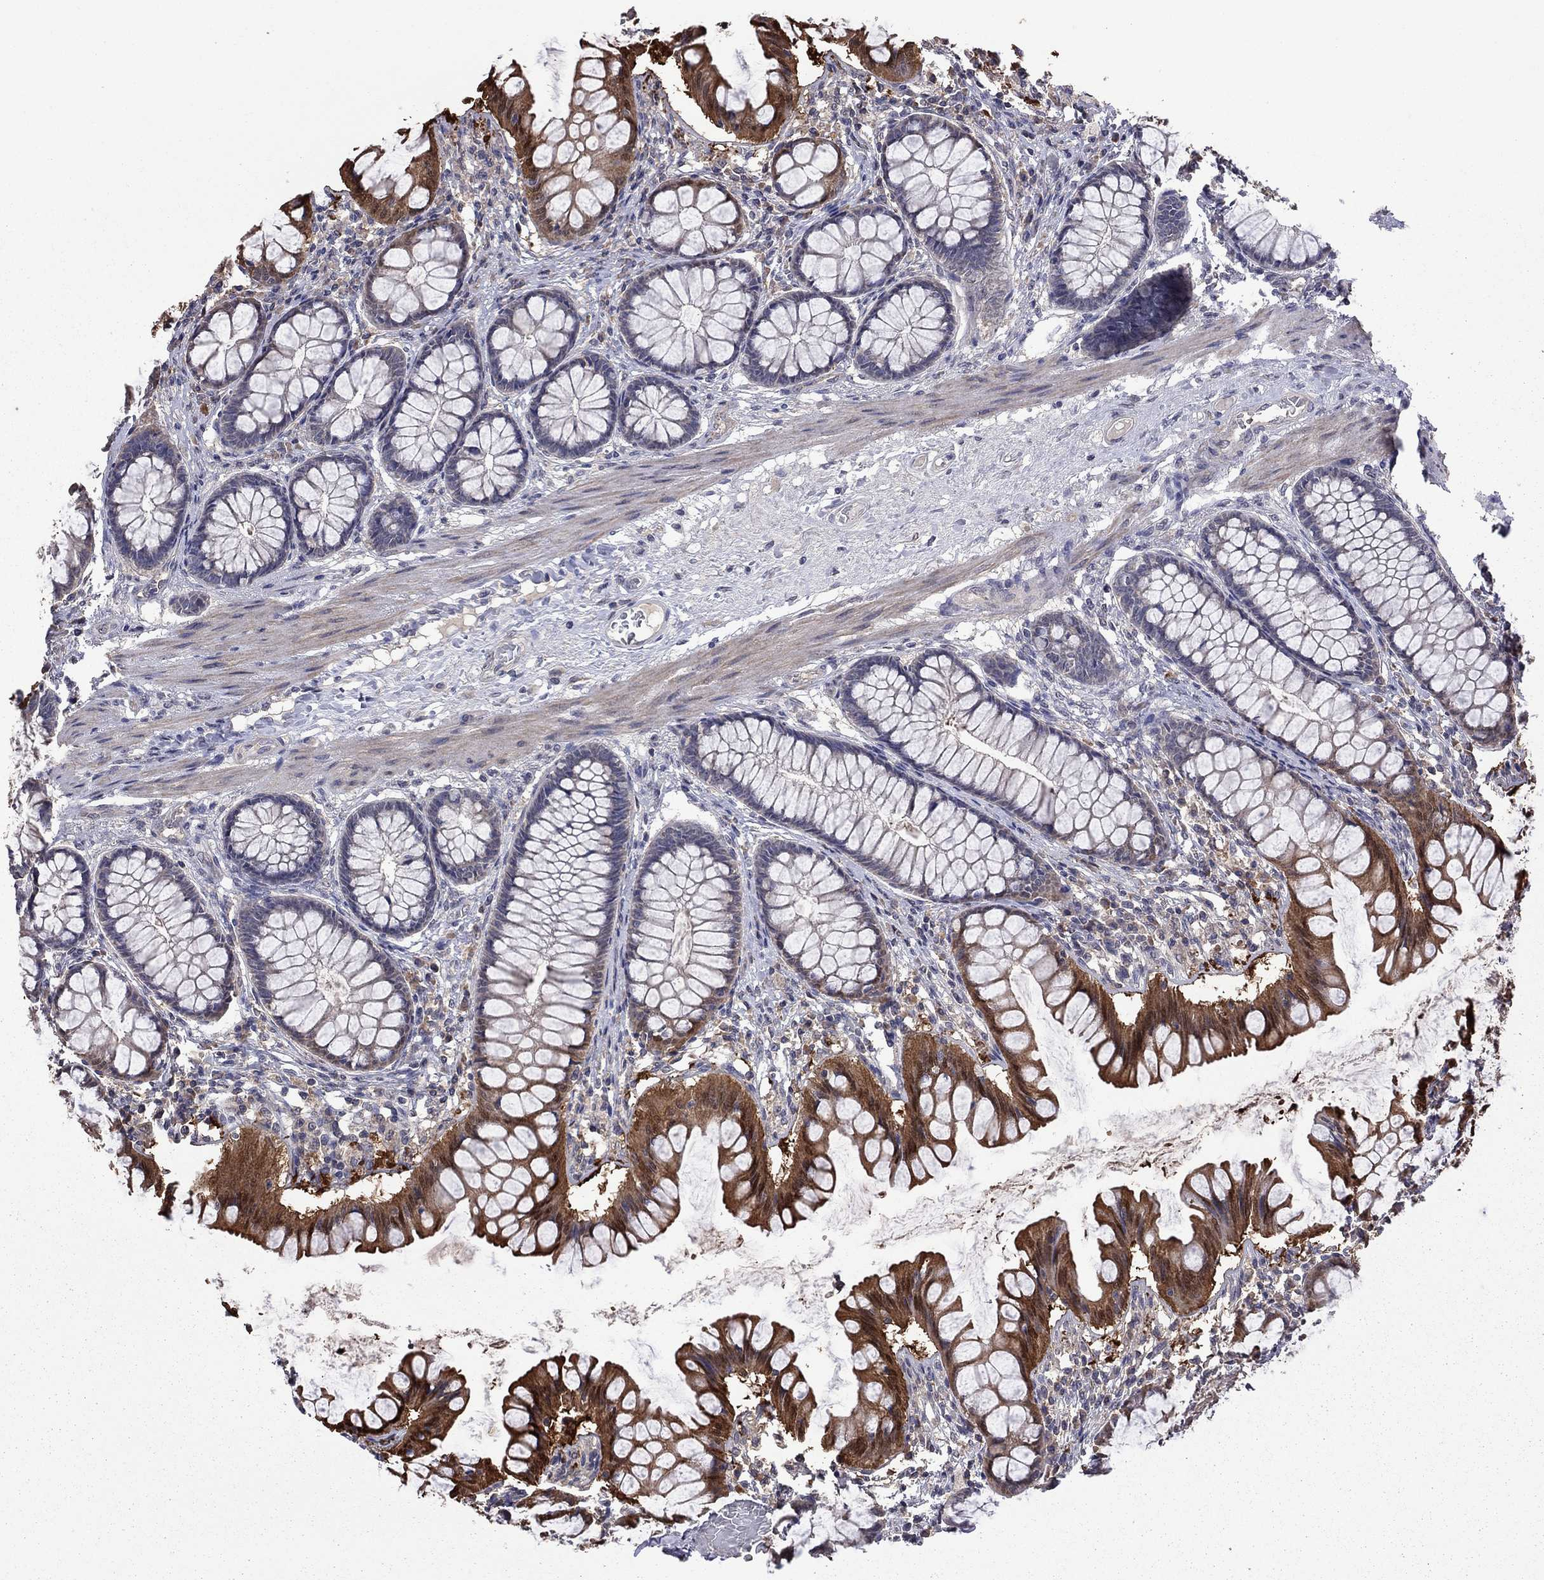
{"staining": {"intensity": "negative", "quantity": "none", "location": "none"}, "tissue": "colon", "cell_type": "Endothelial cells", "image_type": "normal", "snomed": [{"axis": "morphology", "description": "Normal tissue, NOS"}, {"axis": "topography", "description": "Colon"}], "caption": "Endothelial cells are negative for brown protein staining in benign colon. Nuclei are stained in blue.", "gene": "TSNARE1", "patient": {"sex": "female", "age": 65}}